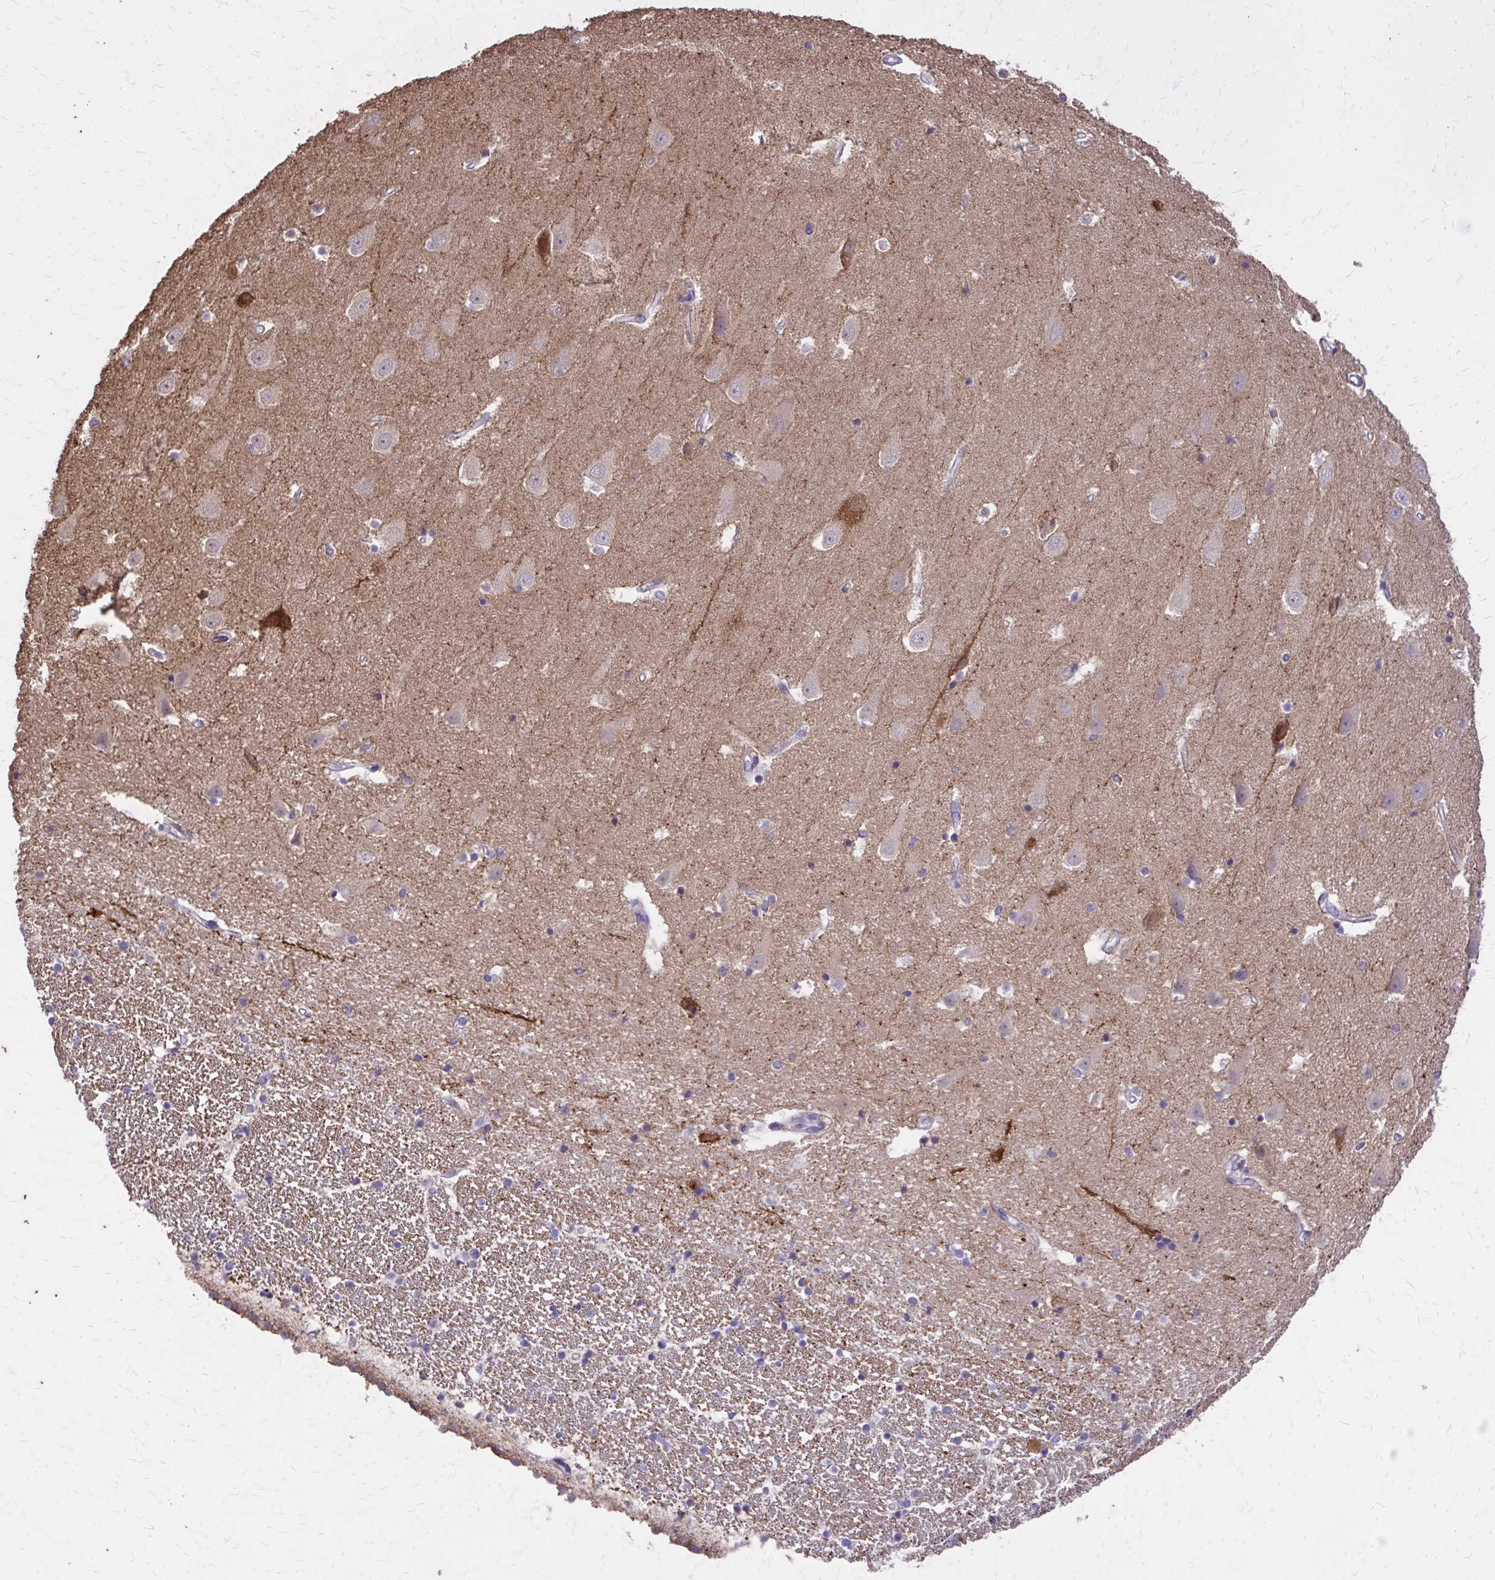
{"staining": {"intensity": "strong", "quantity": "<25%", "location": "cytoplasmic/membranous"}, "tissue": "hippocampus", "cell_type": "Glial cells", "image_type": "normal", "snomed": [{"axis": "morphology", "description": "Normal tissue, NOS"}, {"axis": "topography", "description": "Hippocampus"}], "caption": "About <25% of glial cells in benign human hippocampus show strong cytoplasmic/membranous protein staining as visualized by brown immunohistochemical staining.", "gene": "EPB41L1", "patient": {"sex": "male", "age": 63}}